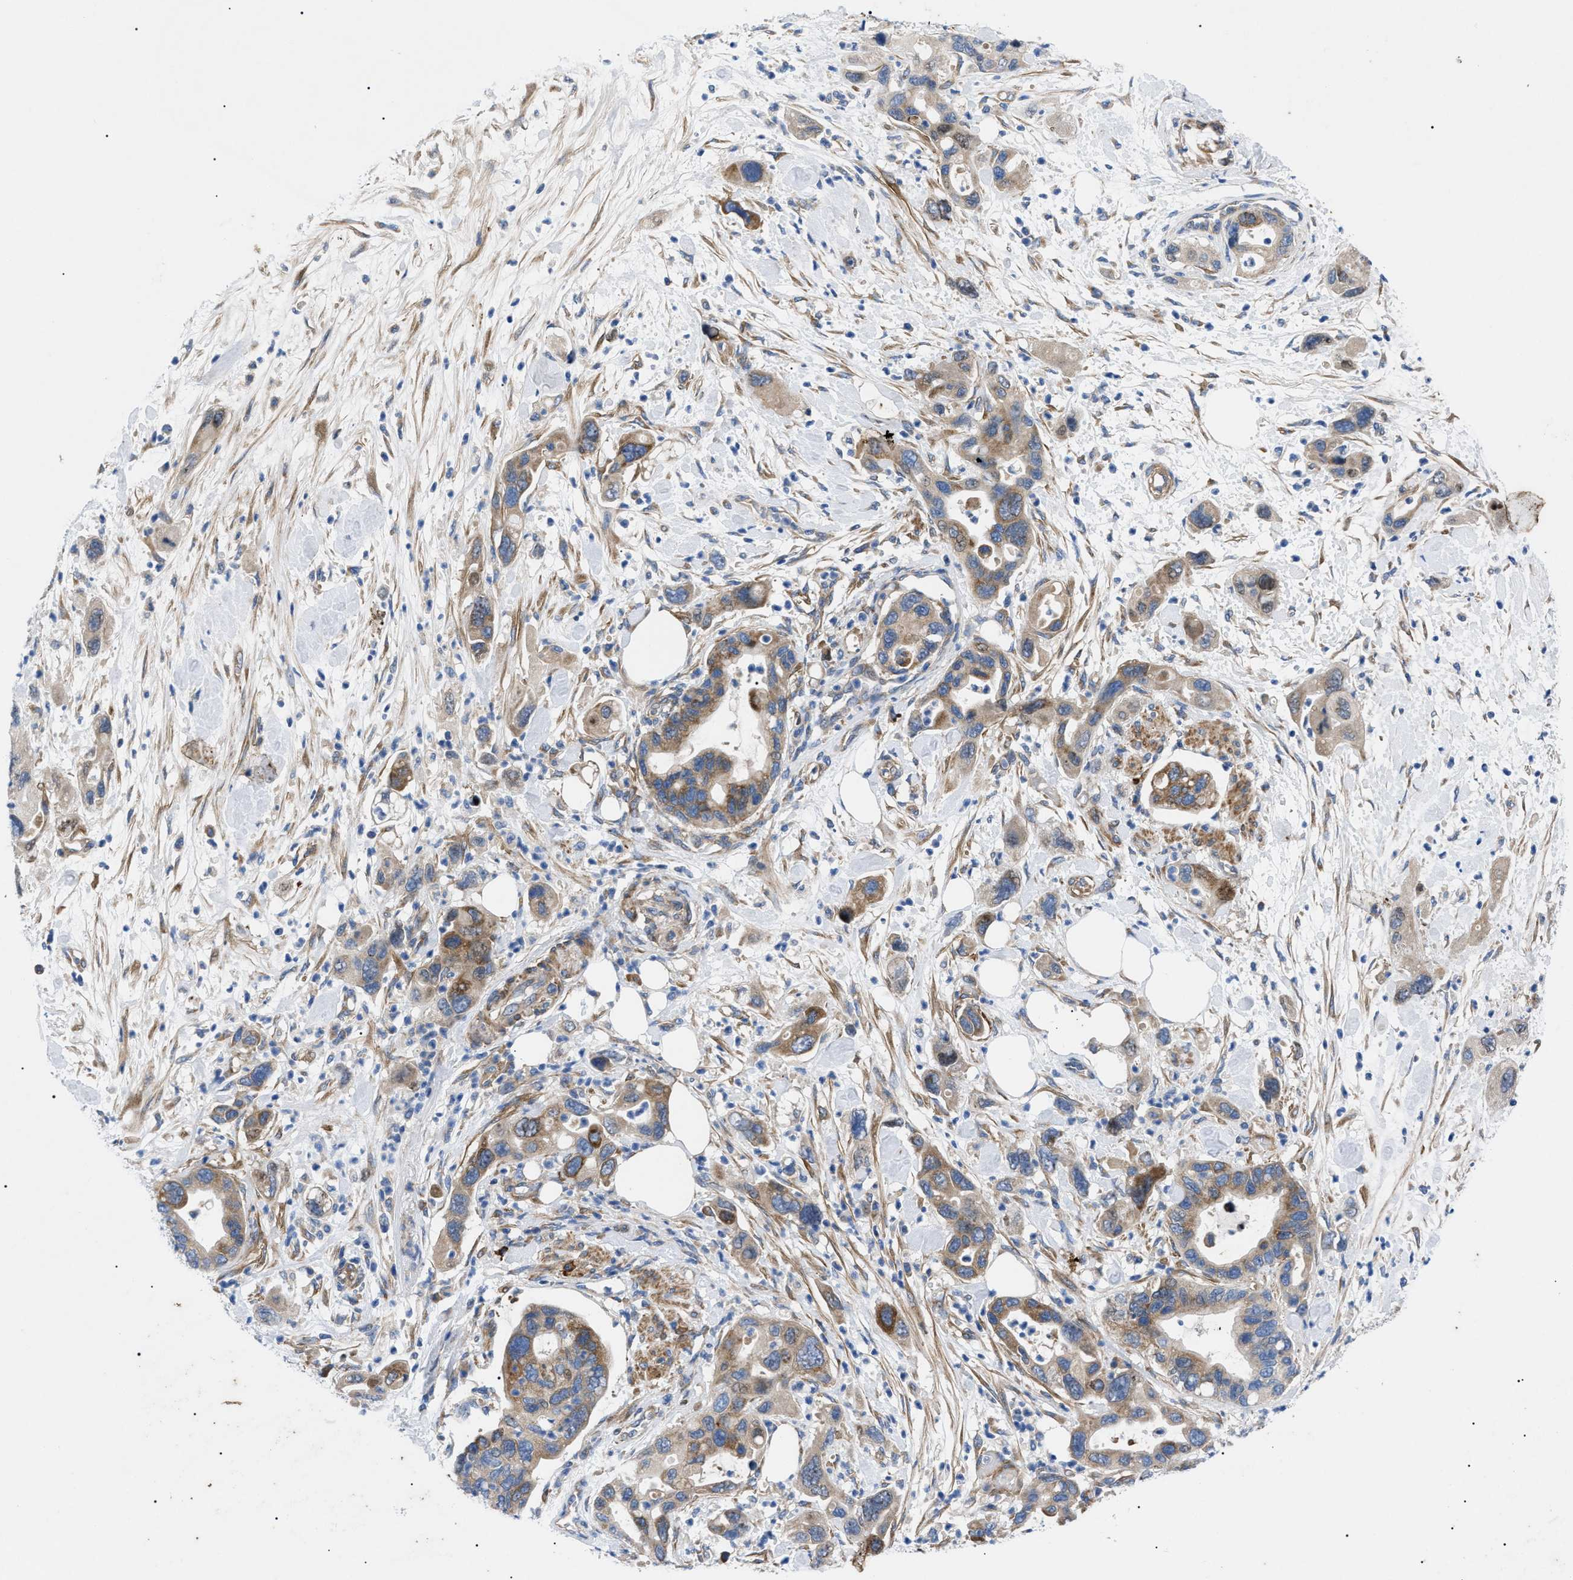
{"staining": {"intensity": "moderate", "quantity": ">75%", "location": "cytoplasmic/membranous"}, "tissue": "pancreatic cancer", "cell_type": "Tumor cells", "image_type": "cancer", "snomed": [{"axis": "morphology", "description": "Normal tissue, NOS"}, {"axis": "morphology", "description": "Adenocarcinoma, NOS"}, {"axis": "topography", "description": "Pancreas"}], "caption": "A brown stain shows moderate cytoplasmic/membranous staining of a protein in human pancreatic cancer tumor cells. The protein of interest is stained brown, and the nuclei are stained in blue (DAB IHC with brightfield microscopy, high magnification).", "gene": "HSPB8", "patient": {"sex": "female", "age": 71}}